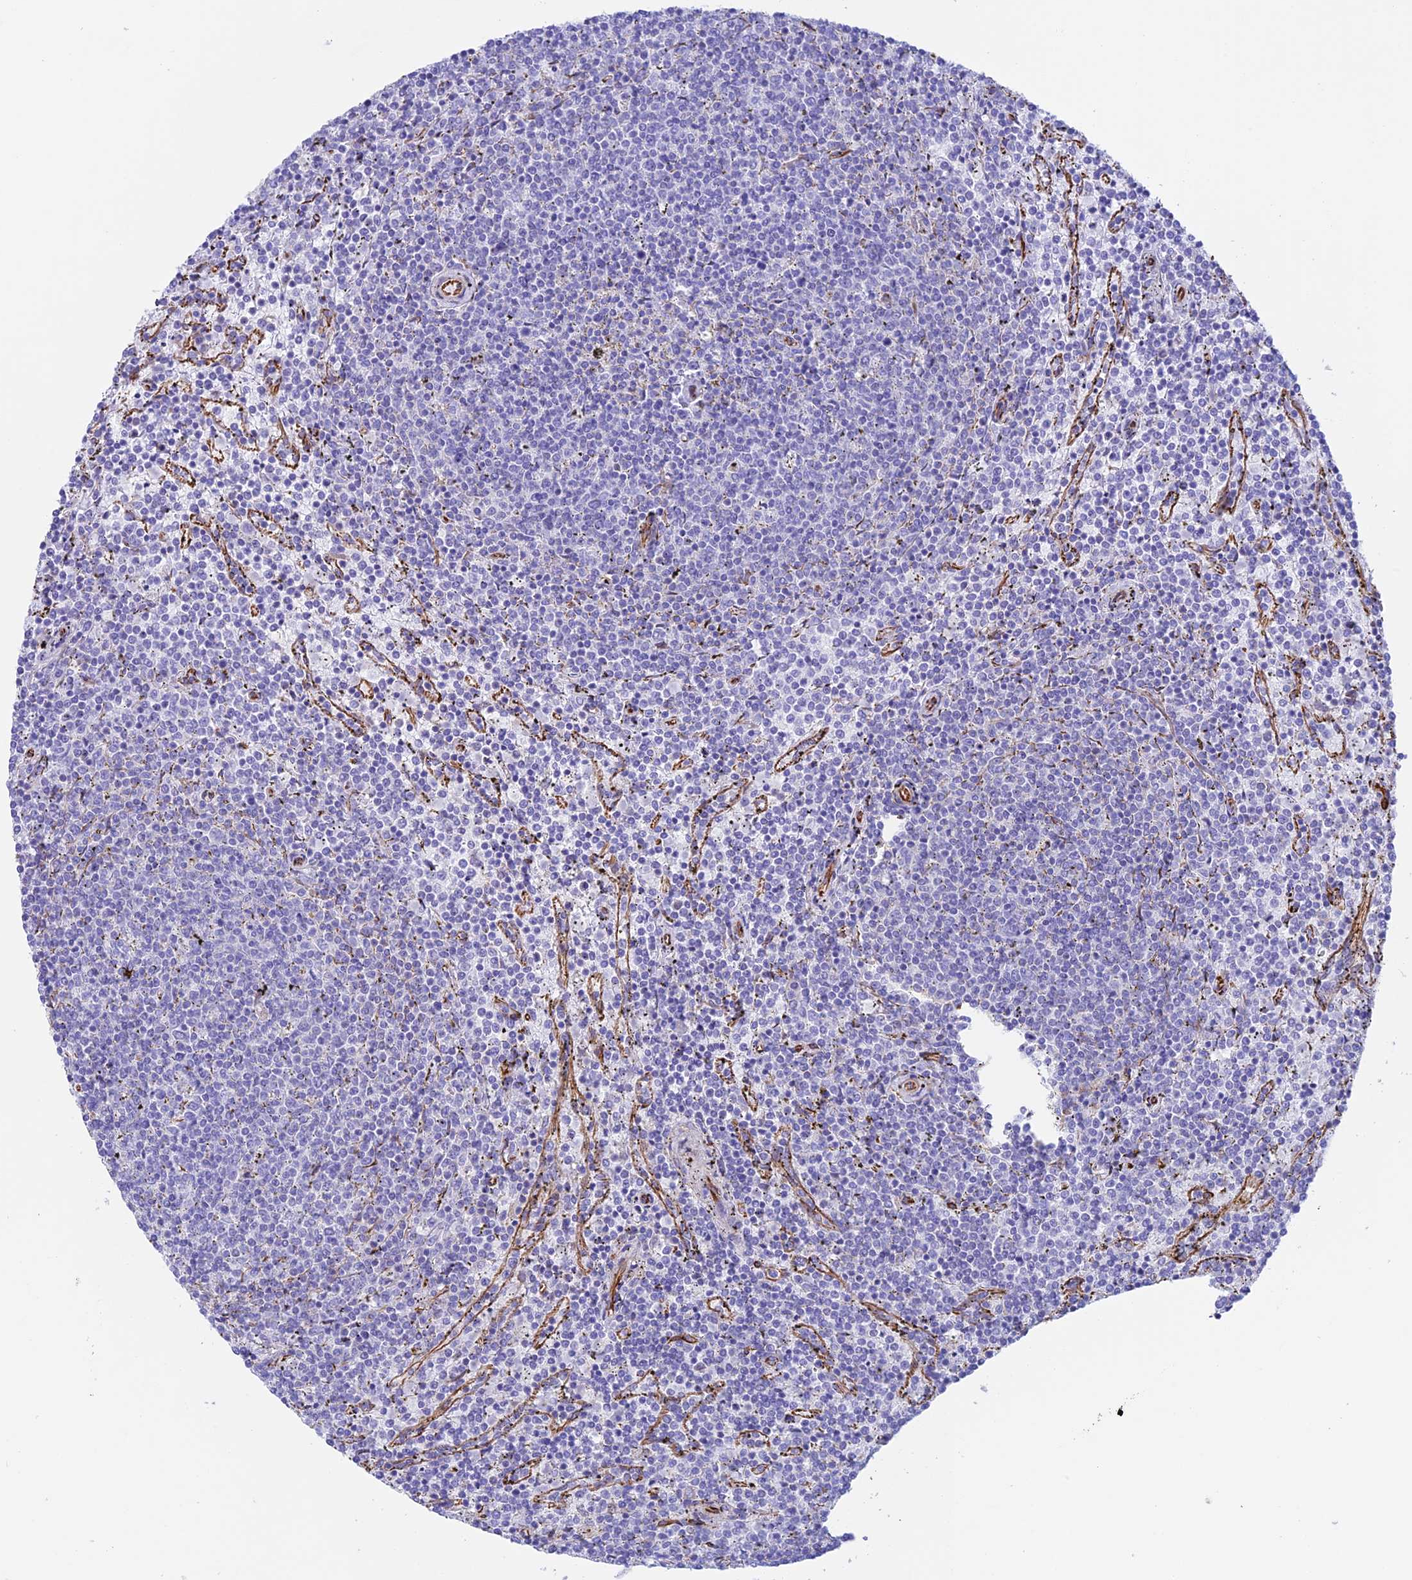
{"staining": {"intensity": "negative", "quantity": "none", "location": "none"}, "tissue": "lymphoma", "cell_type": "Tumor cells", "image_type": "cancer", "snomed": [{"axis": "morphology", "description": "Malignant lymphoma, non-Hodgkin's type, Low grade"}, {"axis": "topography", "description": "Spleen"}], "caption": "Histopathology image shows no protein staining in tumor cells of lymphoma tissue.", "gene": "ZNF652", "patient": {"sex": "female", "age": 50}}